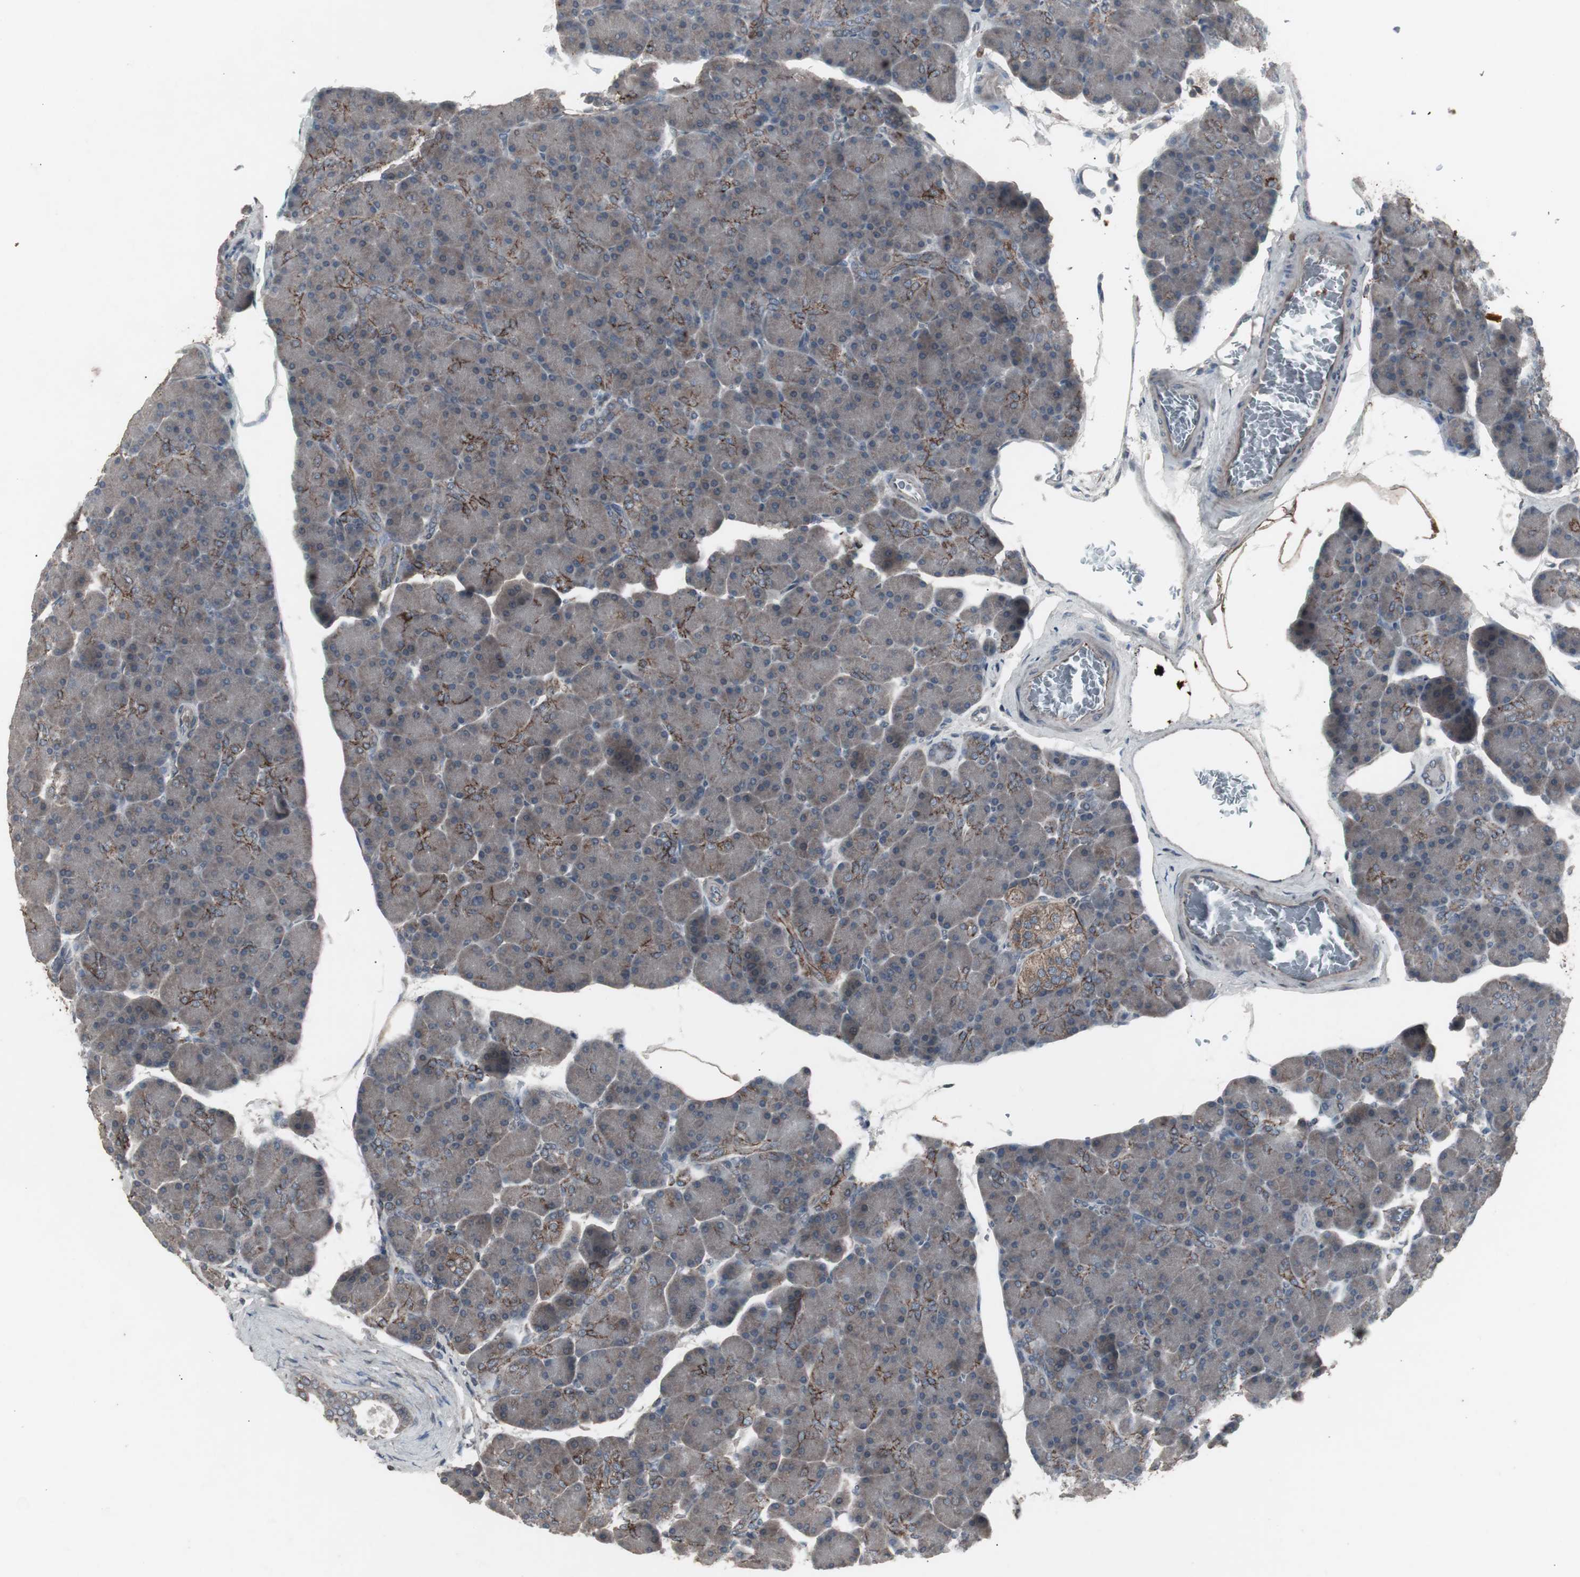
{"staining": {"intensity": "weak", "quantity": "<25%", "location": "cytoplasmic/membranous"}, "tissue": "pancreas", "cell_type": "Exocrine glandular cells", "image_type": "normal", "snomed": [{"axis": "morphology", "description": "Normal tissue, NOS"}, {"axis": "topography", "description": "Pancreas"}], "caption": "IHC micrograph of unremarkable pancreas: pancreas stained with DAB reveals no significant protein expression in exocrine glandular cells. Nuclei are stained in blue.", "gene": "SSTR2", "patient": {"sex": "female", "age": 43}}